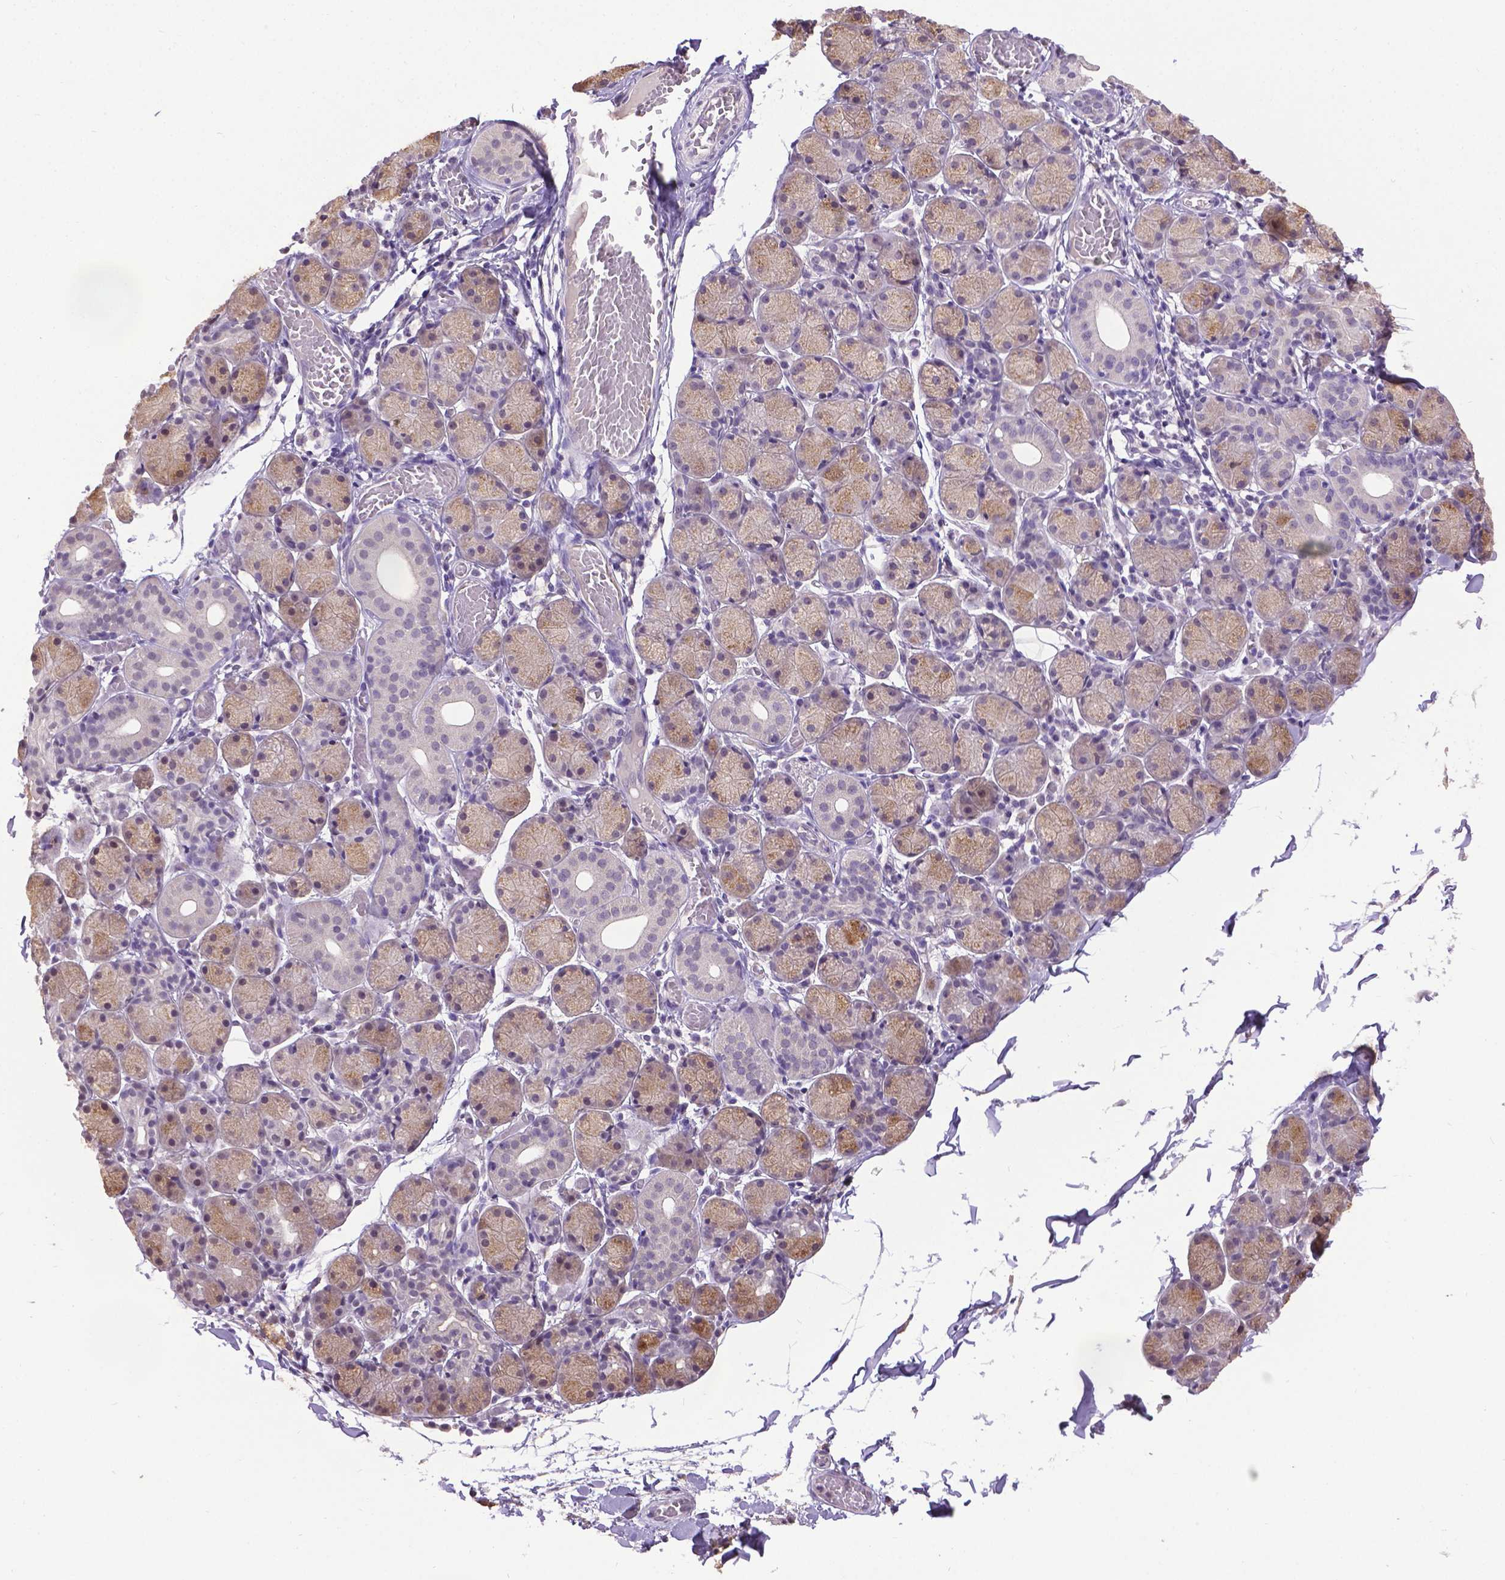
{"staining": {"intensity": "weak", "quantity": "25%-75%", "location": "cytoplasmic/membranous"}, "tissue": "salivary gland", "cell_type": "Glandular cells", "image_type": "normal", "snomed": [{"axis": "morphology", "description": "Normal tissue, NOS"}, {"axis": "topography", "description": "Salivary gland"}], "caption": "A histopathology image of human salivary gland stained for a protein displays weak cytoplasmic/membranous brown staining in glandular cells.", "gene": "CPM", "patient": {"sex": "female", "age": 24}}